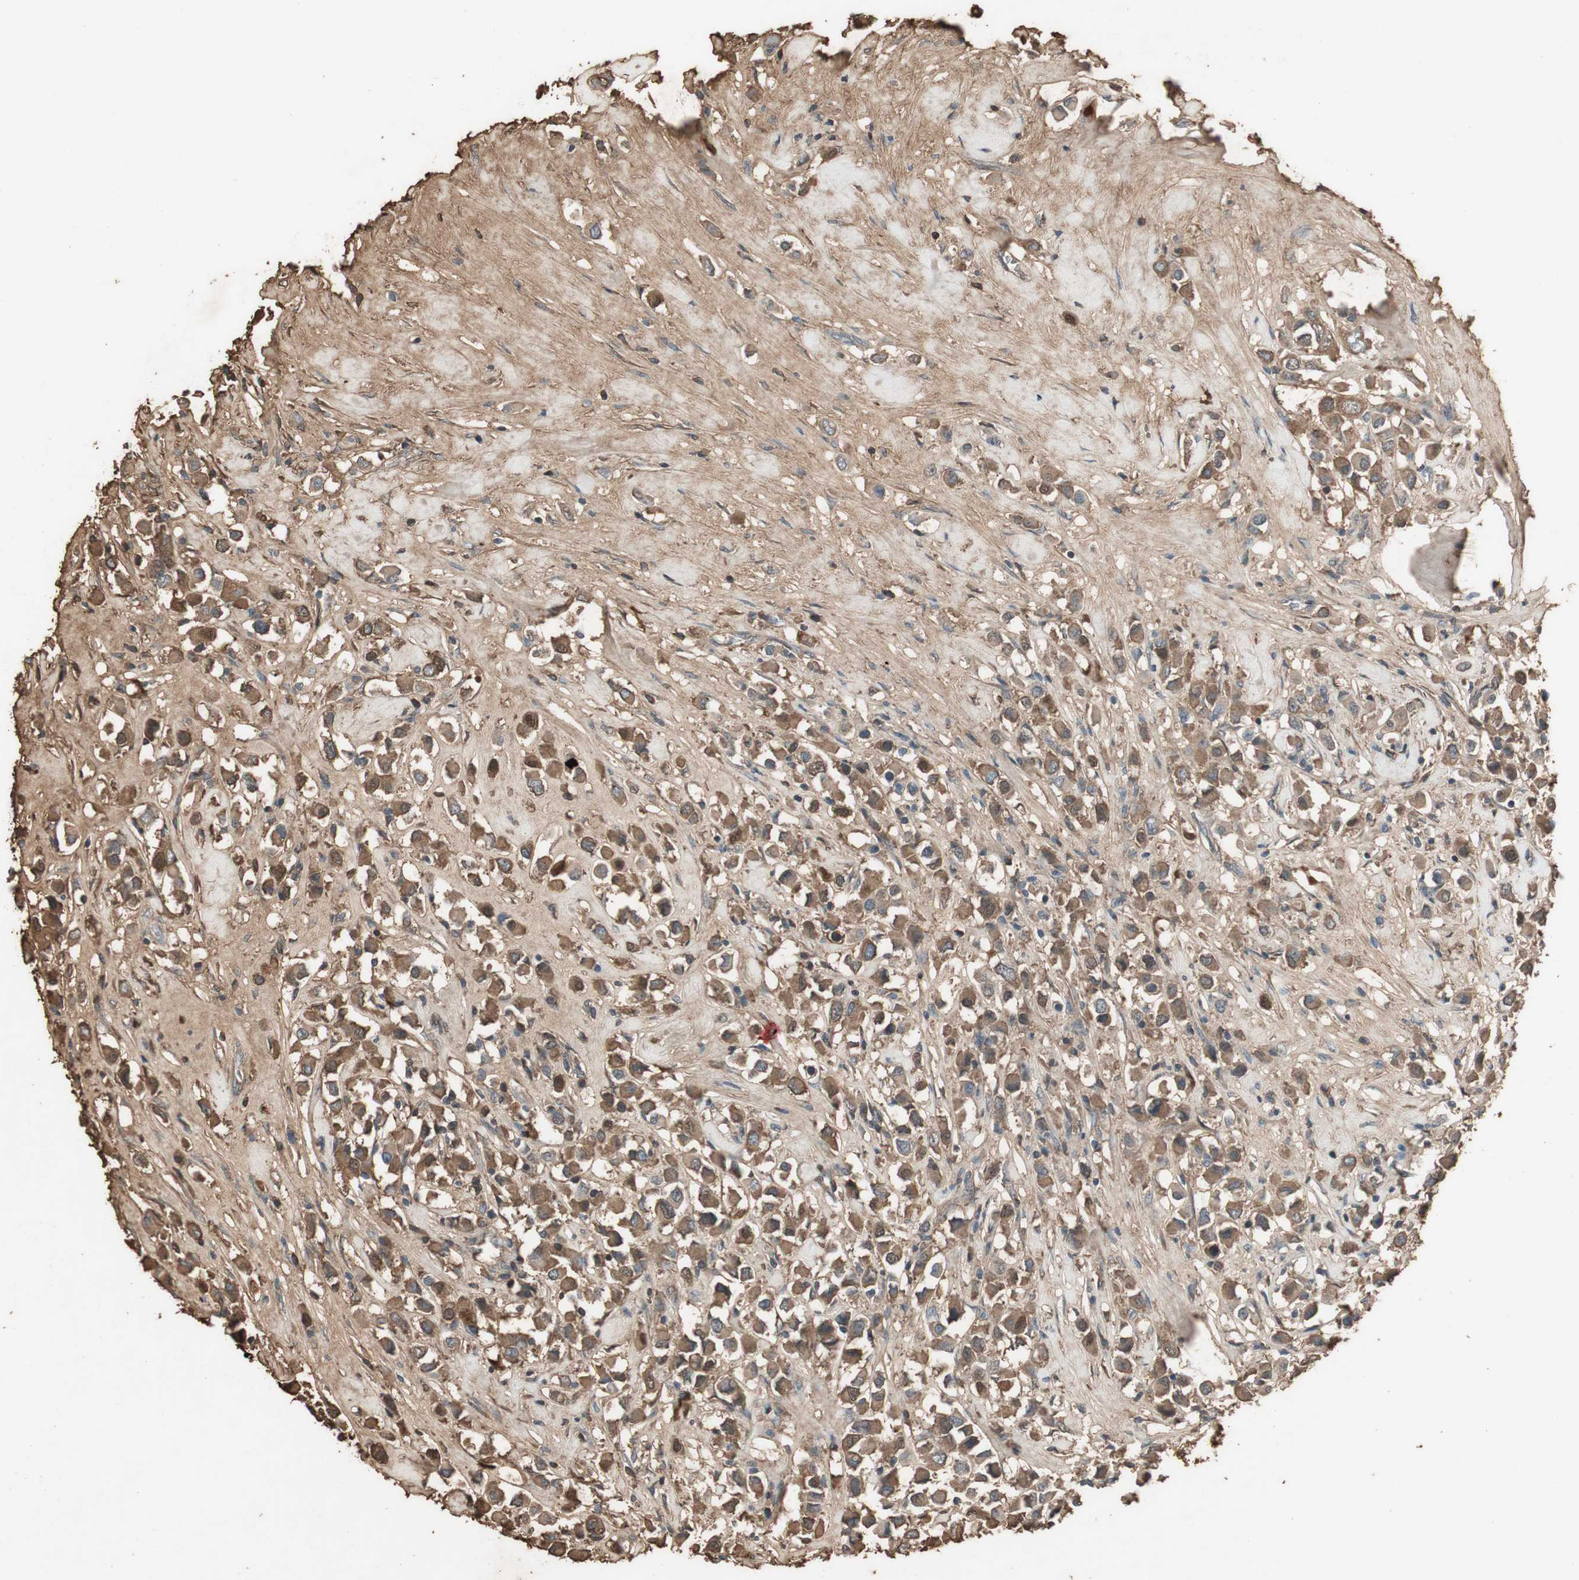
{"staining": {"intensity": "moderate", "quantity": ">75%", "location": "cytoplasmic/membranous"}, "tissue": "breast cancer", "cell_type": "Tumor cells", "image_type": "cancer", "snomed": [{"axis": "morphology", "description": "Duct carcinoma"}, {"axis": "topography", "description": "Breast"}], "caption": "Protein staining of breast cancer (invasive ductal carcinoma) tissue exhibits moderate cytoplasmic/membranous expression in approximately >75% of tumor cells.", "gene": "MMP14", "patient": {"sex": "female", "age": 61}}